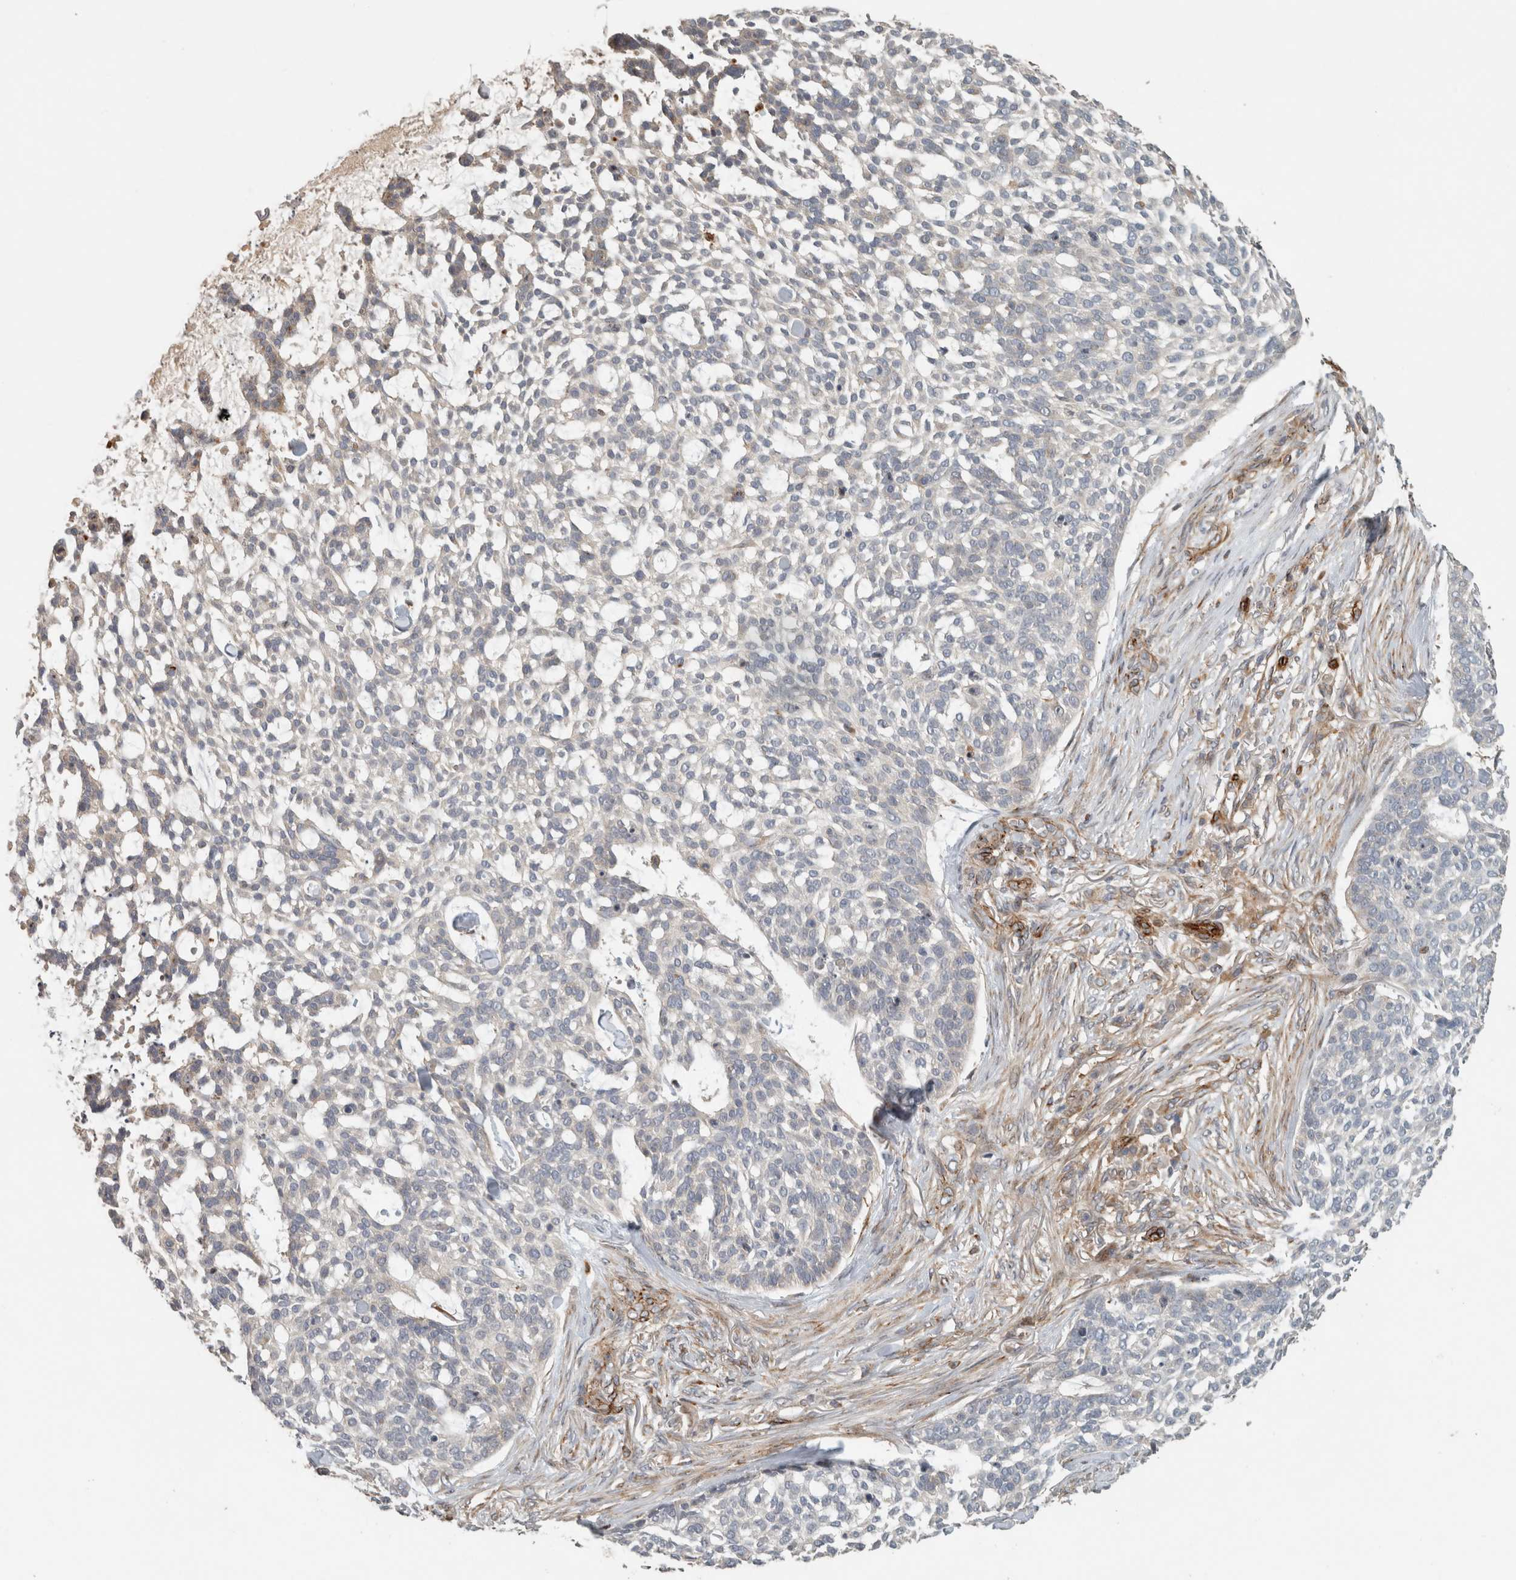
{"staining": {"intensity": "negative", "quantity": "none", "location": "none"}, "tissue": "skin cancer", "cell_type": "Tumor cells", "image_type": "cancer", "snomed": [{"axis": "morphology", "description": "Basal cell carcinoma"}, {"axis": "topography", "description": "Skin"}], "caption": "Tumor cells show no significant expression in skin basal cell carcinoma. Brightfield microscopy of immunohistochemistry (IHC) stained with DAB (3,3'-diaminobenzidine) (brown) and hematoxylin (blue), captured at high magnification.", "gene": "SIPA1L2", "patient": {"sex": "female", "age": 64}}